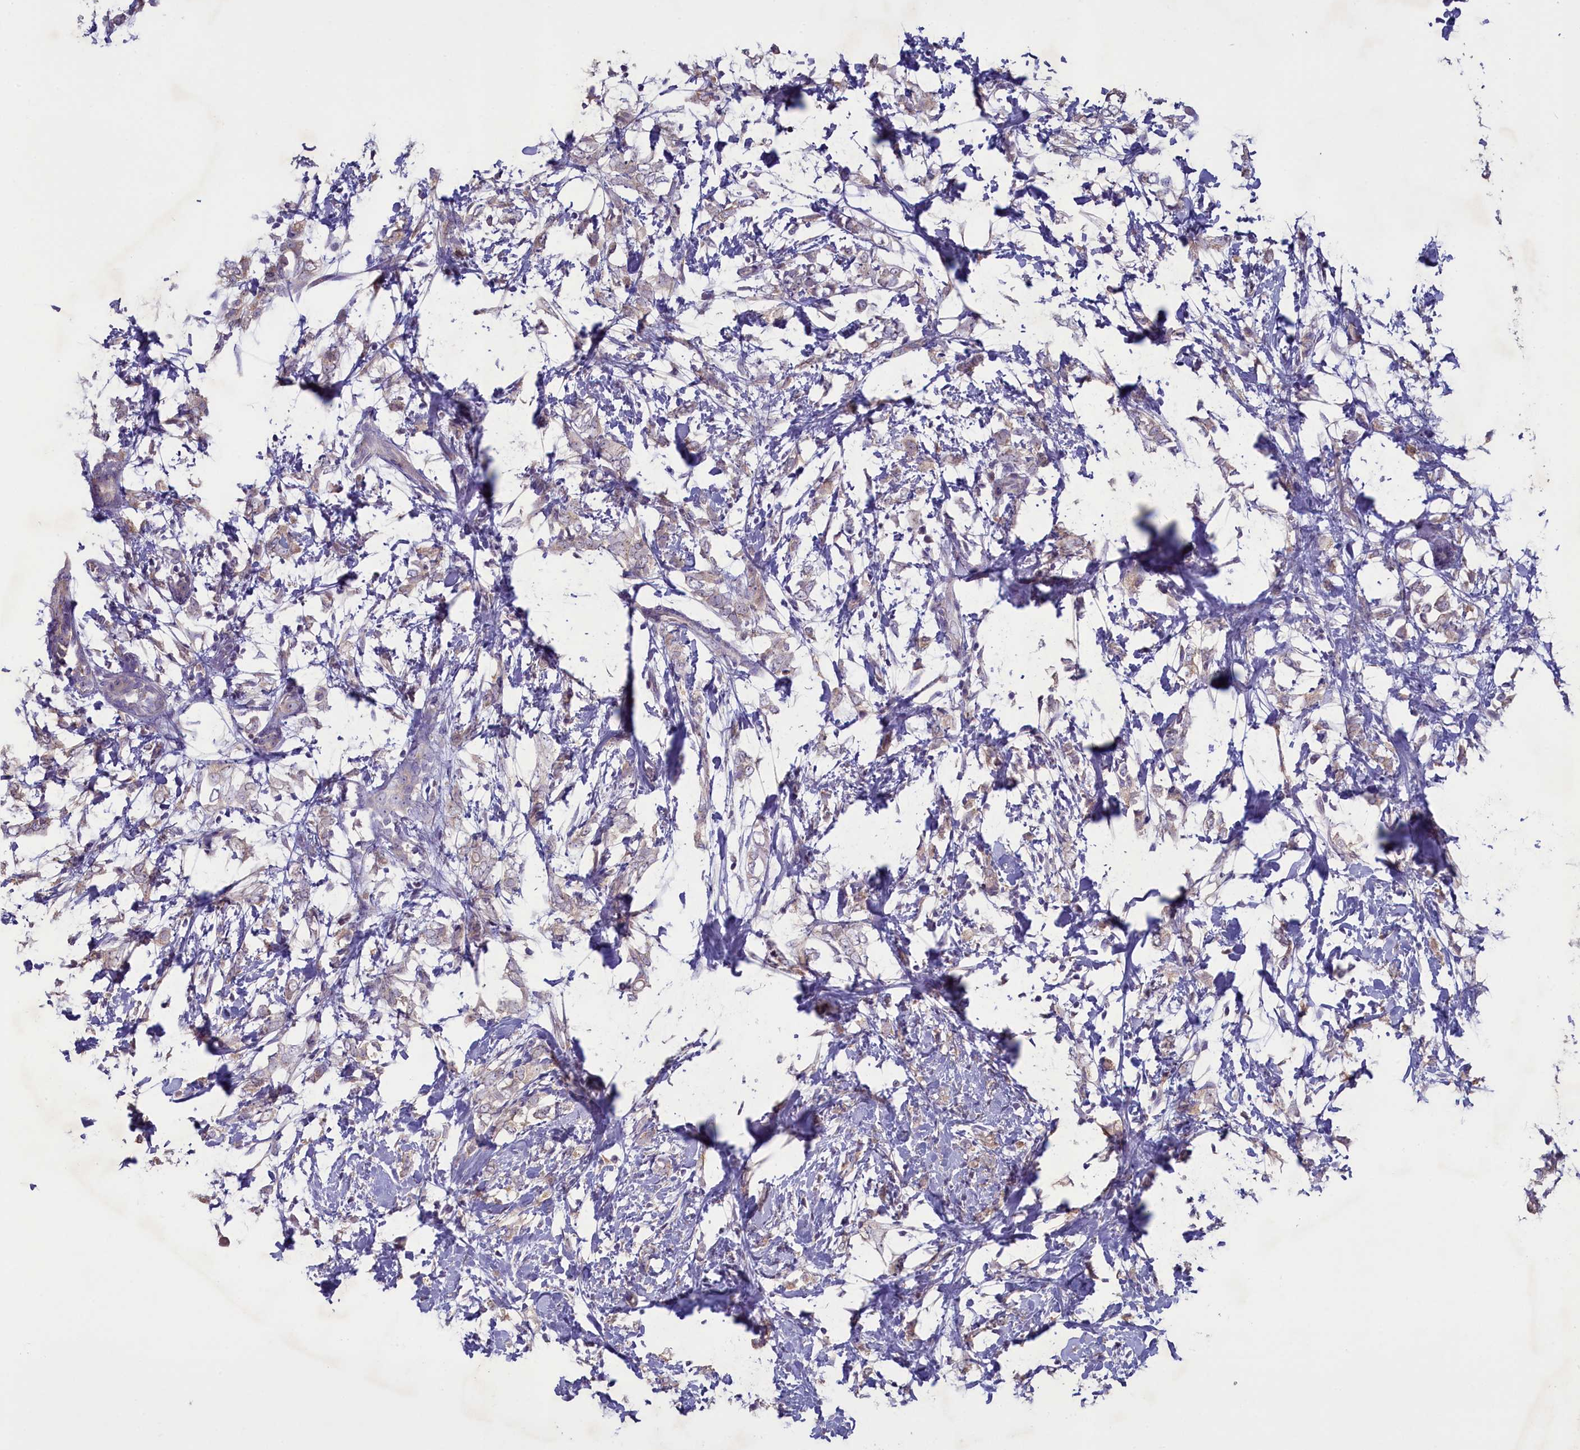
{"staining": {"intensity": "weak", "quantity": "<25%", "location": "cytoplasmic/membranous"}, "tissue": "breast cancer", "cell_type": "Tumor cells", "image_type": "cancer", "snomed": [{"axis": "morphology", "description": "Normal tissue, NOS"}, {"axis": "morphology", "description": "Lobular carcinoma"}, {"axis": "topography", "description": "Breast"}], "caption": "An image of human breast lobular carcinoma is negative for staining in tumor cells. (DAB (3,3'-diaminobenzidine) IHC with hematoxylin counter stain).", "gene": "ATF7IP2", "patient": {"sex": "female", "age": 47}}